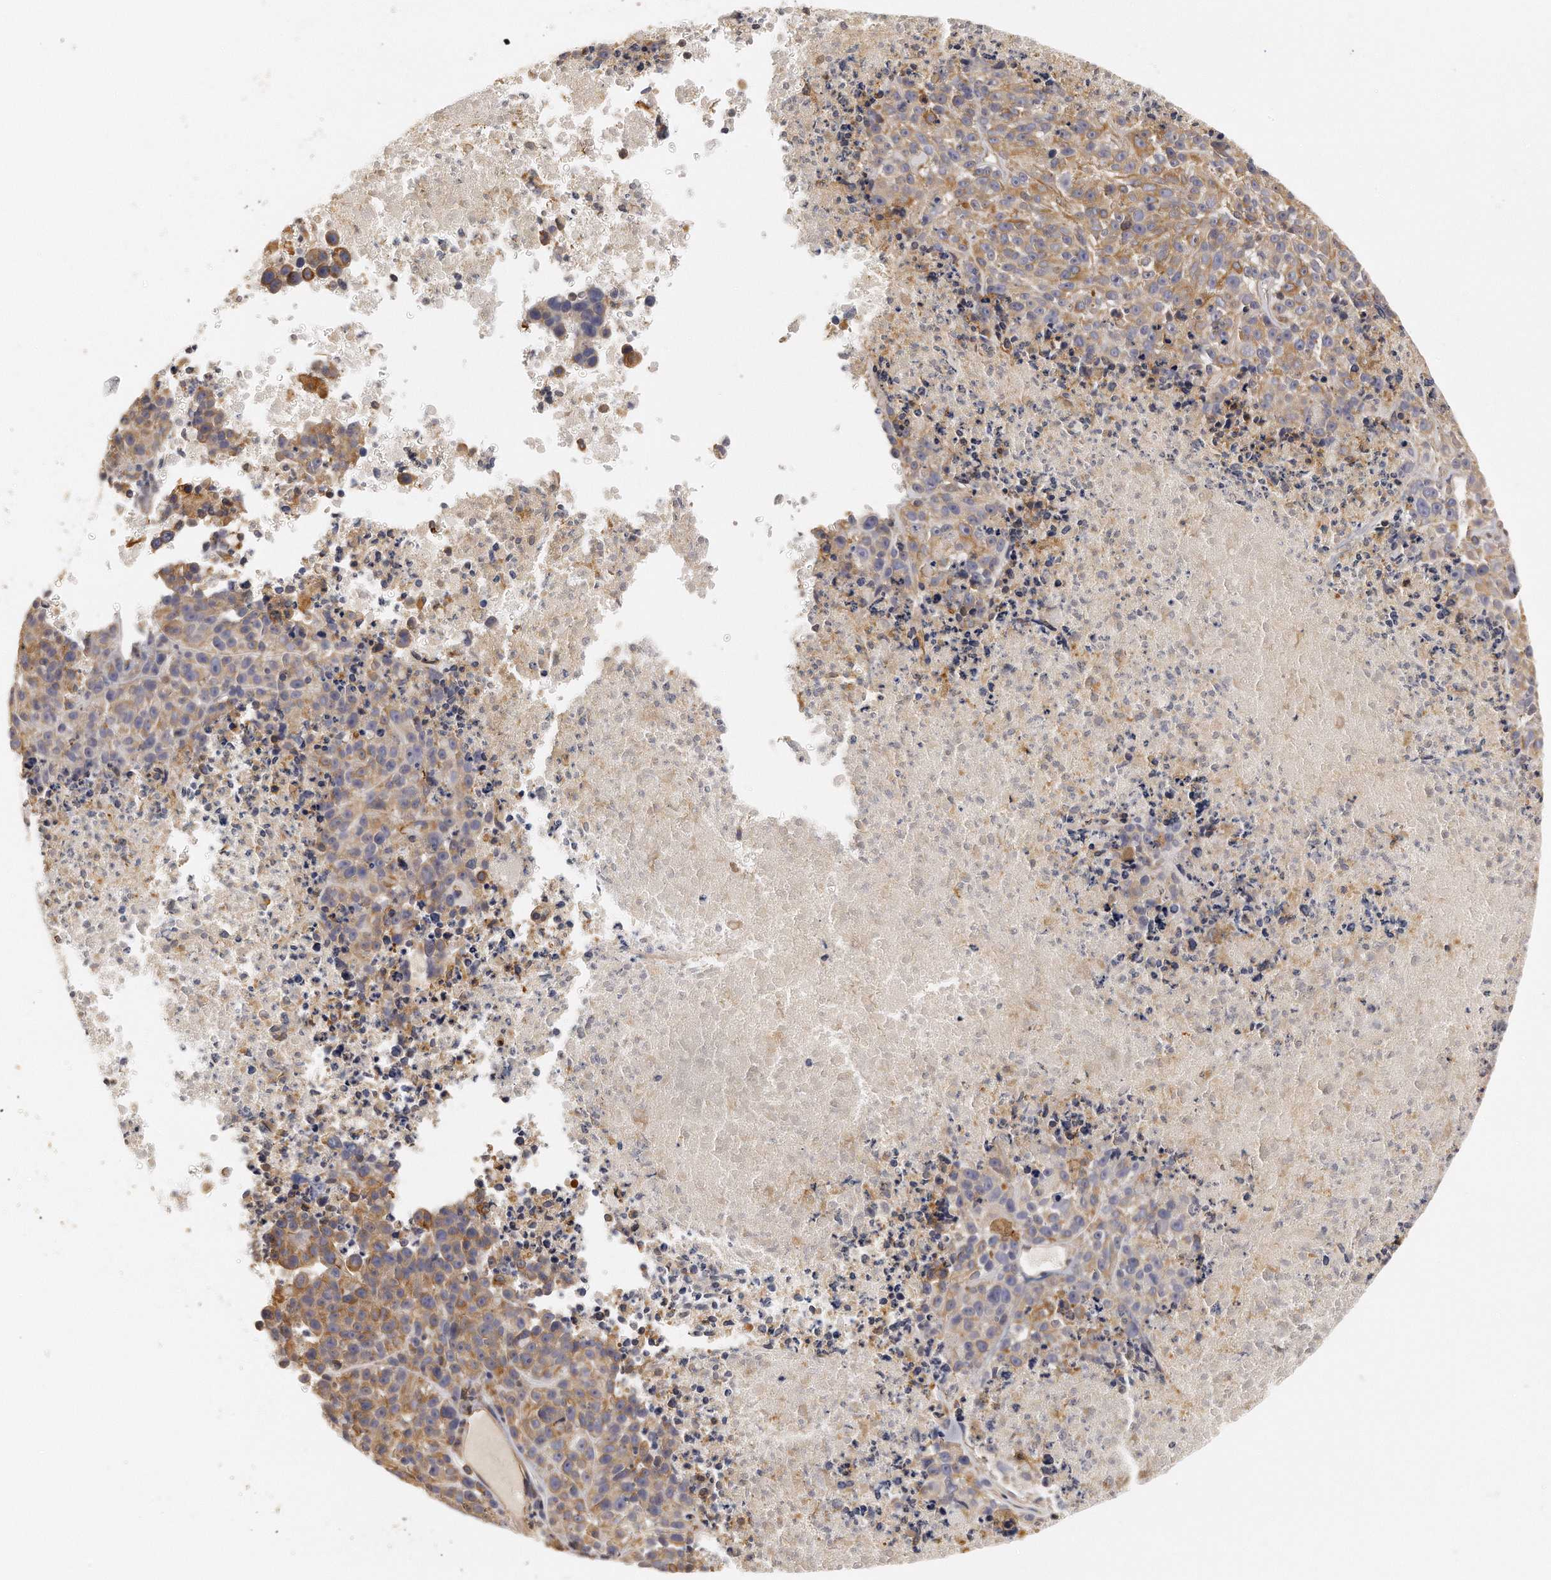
{"staining": {"intensity": "moderate", "quantity": ">75%", "location": "cytoplasmic/membranous"}, "tissue": "melanoma", "cell_type": "Tumor cells", "image_type": "cancer", "snomed": [{"axis": "morphology", "description": "Malignant melanoma, Metastatic site"}, {"axis": "topography", "description": "Cerebral cortex"}], "caption": "Immunohistochemical staining of melanoma displays medium levels of moderate cytoplasmic/membranous protein expression in about >75% of tumor cells. The protein of interest is shown in brown color, while the nuclei are stained blue.", "gene": "CHST7", "patient": {"sex": "female", "age": 52}}